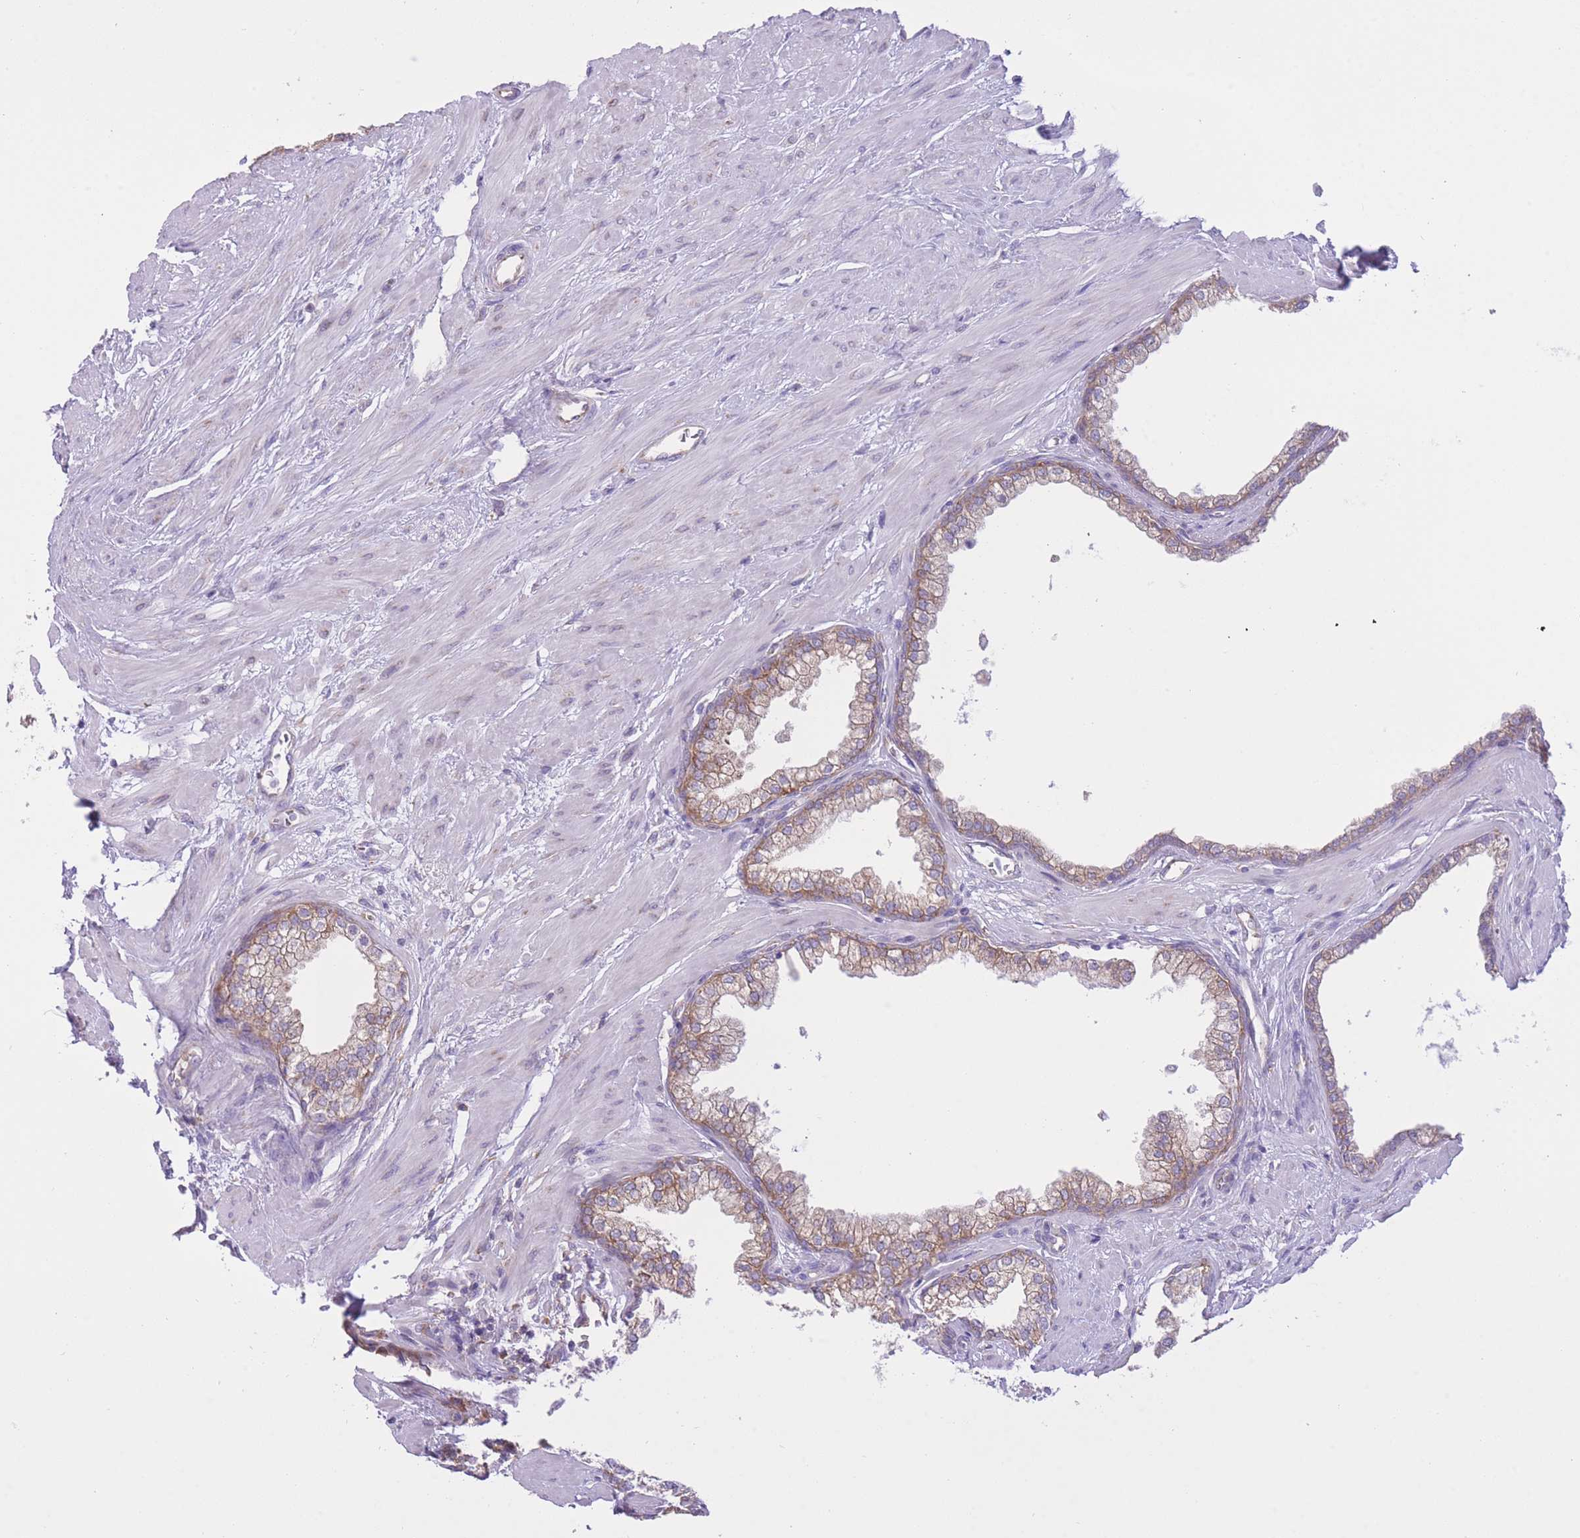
{"staining": {"intensity": "weak", "quantity": "25%-75%", "location": "cytoplasmic/membranous"}, "tissue": "prostate", "cell_type": "Glandular cells", "image_type": "normal", "snomed": [{"axis": "morphology", "description": "Normal tissue, NOS"}, {"axis": "topography", "description": "Prostate"}], "caption": "This image reveals unremarkable prostate stained with immunohistochemistry (IHC) to label a protein in brown. The cytoplasmic/membranous of glandular cells show weak positivity for the protein. Nuclei are counter-stained blue.", "gene": "ZNF501", "patient": {"sex": "male", "age": 57}}